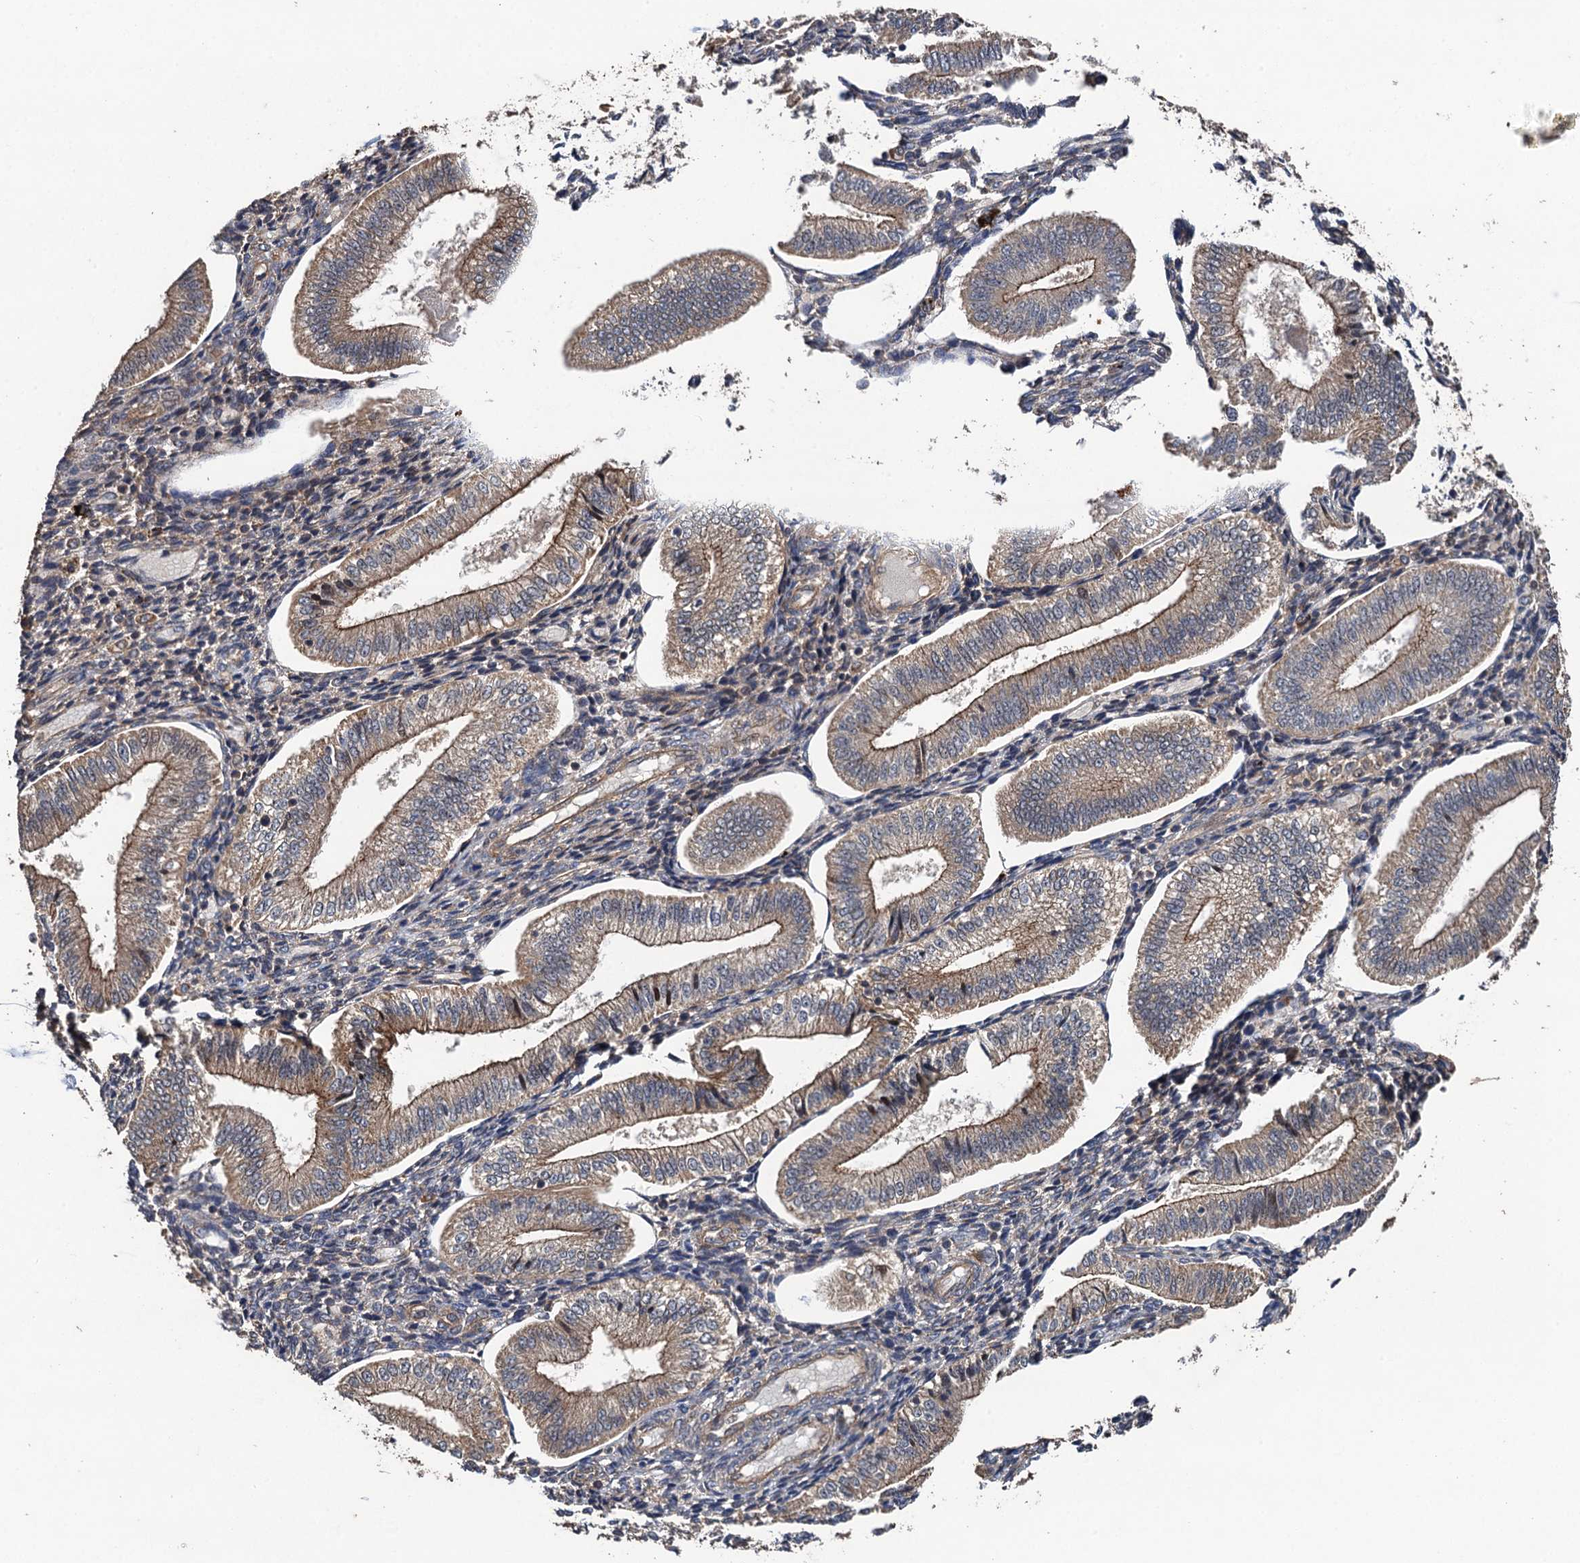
{"staining": {"intensity": "negative", "quantity": "none", "location": "none"}, "tissue": "endometrium", "cell_type": "Cells in endometrial stroma", "image_type": "normal", "snomed": [{"axis": "morphology", "description": "Normal tissue, NOS"}, {"axis": "topography", "description": "Endometrium"}], "caption": "IHC histopathology image of normal human endometrium stained for a protein (brown), which displays no expression in cells in endometrial stroma. The staining was performed using DAB (3,3'-diaminobenzidine) to visualize the protein expression in brown, while the nuclei were stained in blue with hematoxylin (Magnification: 20x).", "gene": "TMEM39B", "patient": {"sex": "female", "age": 34}}